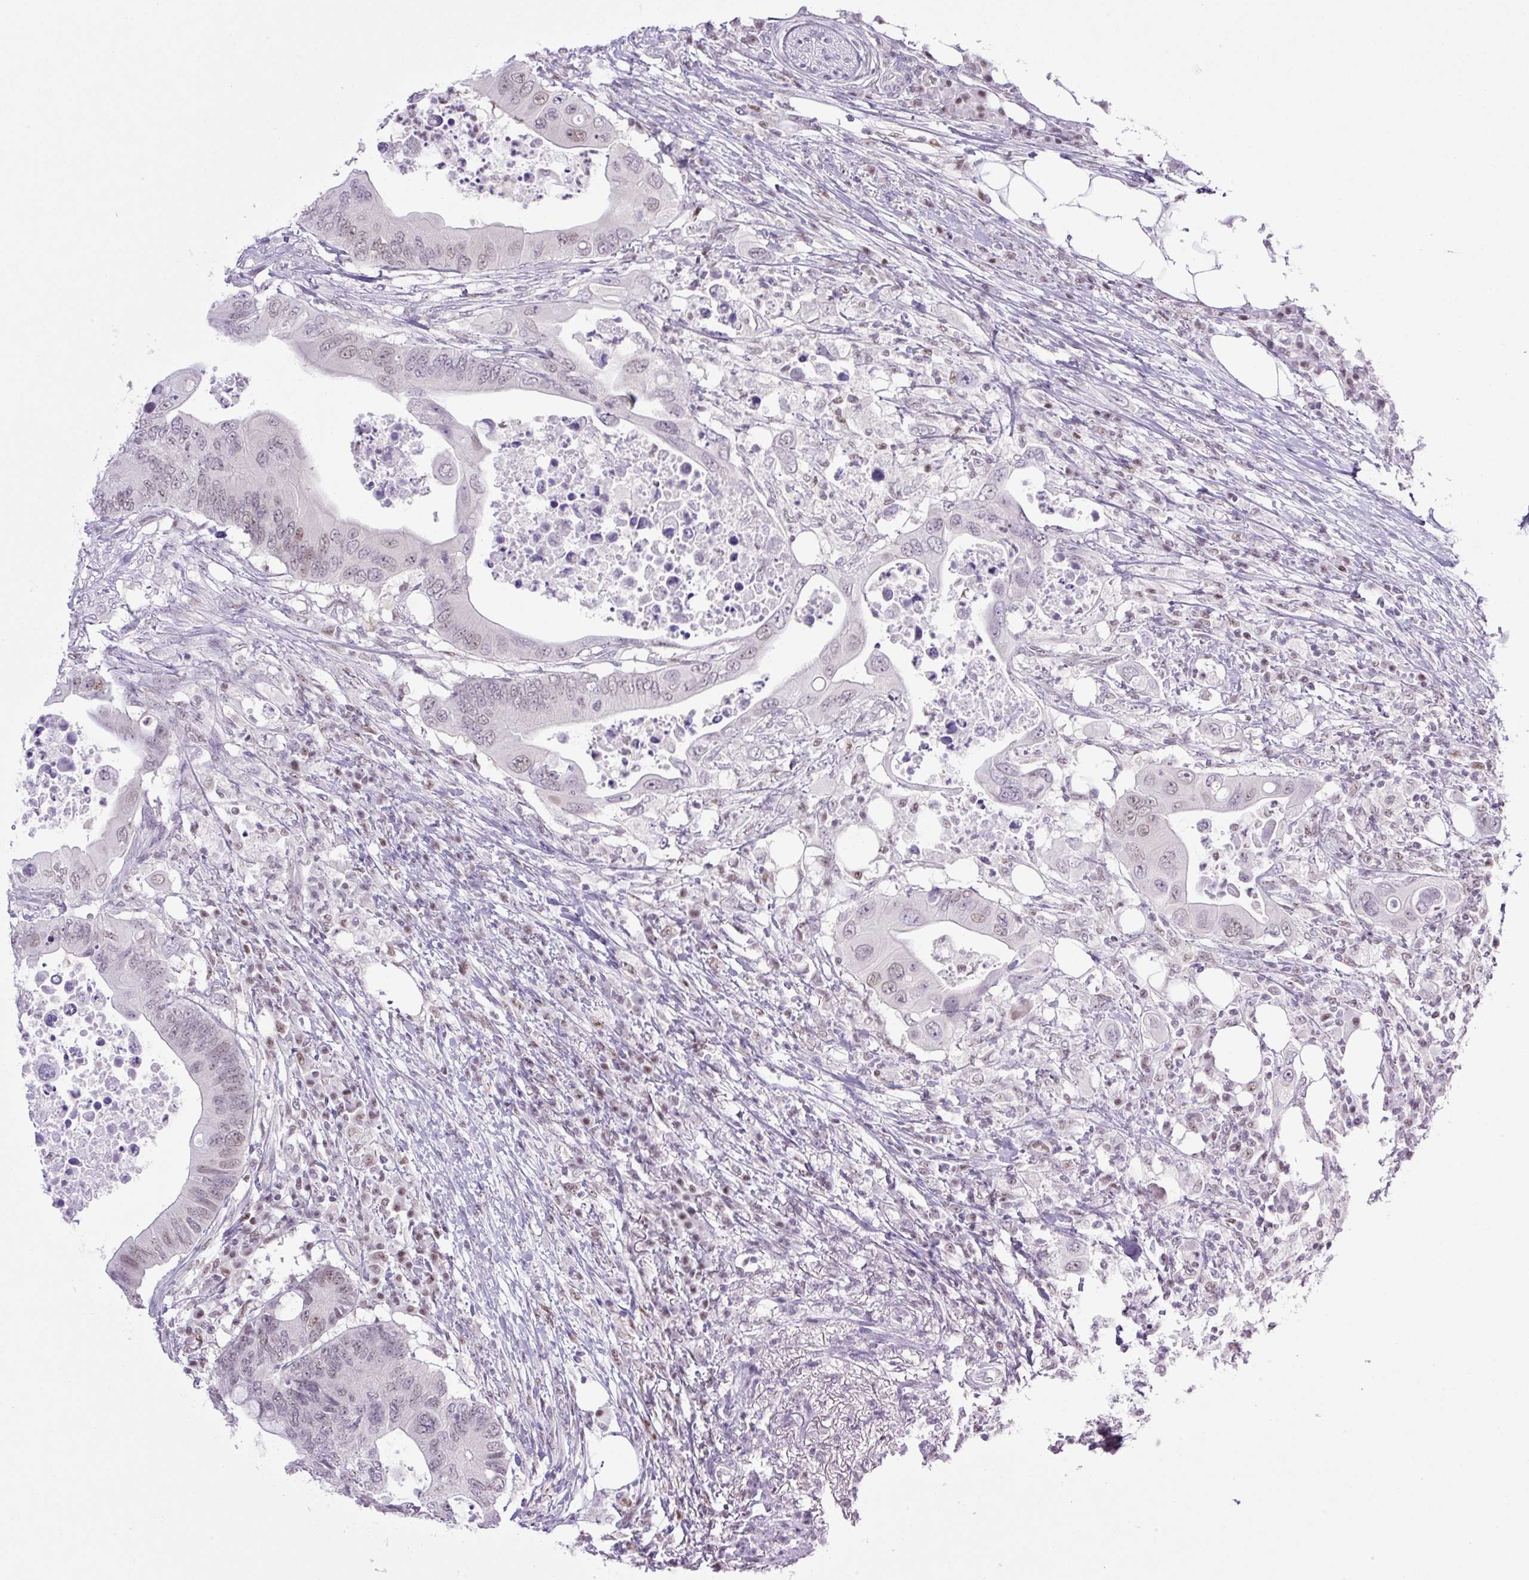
{"staining": {"intensity": "weak", "quantity": "25%-75%", "location": "nuclear"}, "tissue": "colorectal cancer", "cell_type": "Tumor cells", "image_type": "cancer", "snomed": [{"axis": "morphology", "description": "Adenocarcinoma, NOS"}, {"axis": "topography", "description": "Colon"}], "caption": "Adenocarcinoma (colorectal) stained for a protein (brown) shows weak nuclear positive expression in approximately 25%-75% of tumor cells.", "gene": "TLE3", "patient": {"sex": "male", "age": 71}}